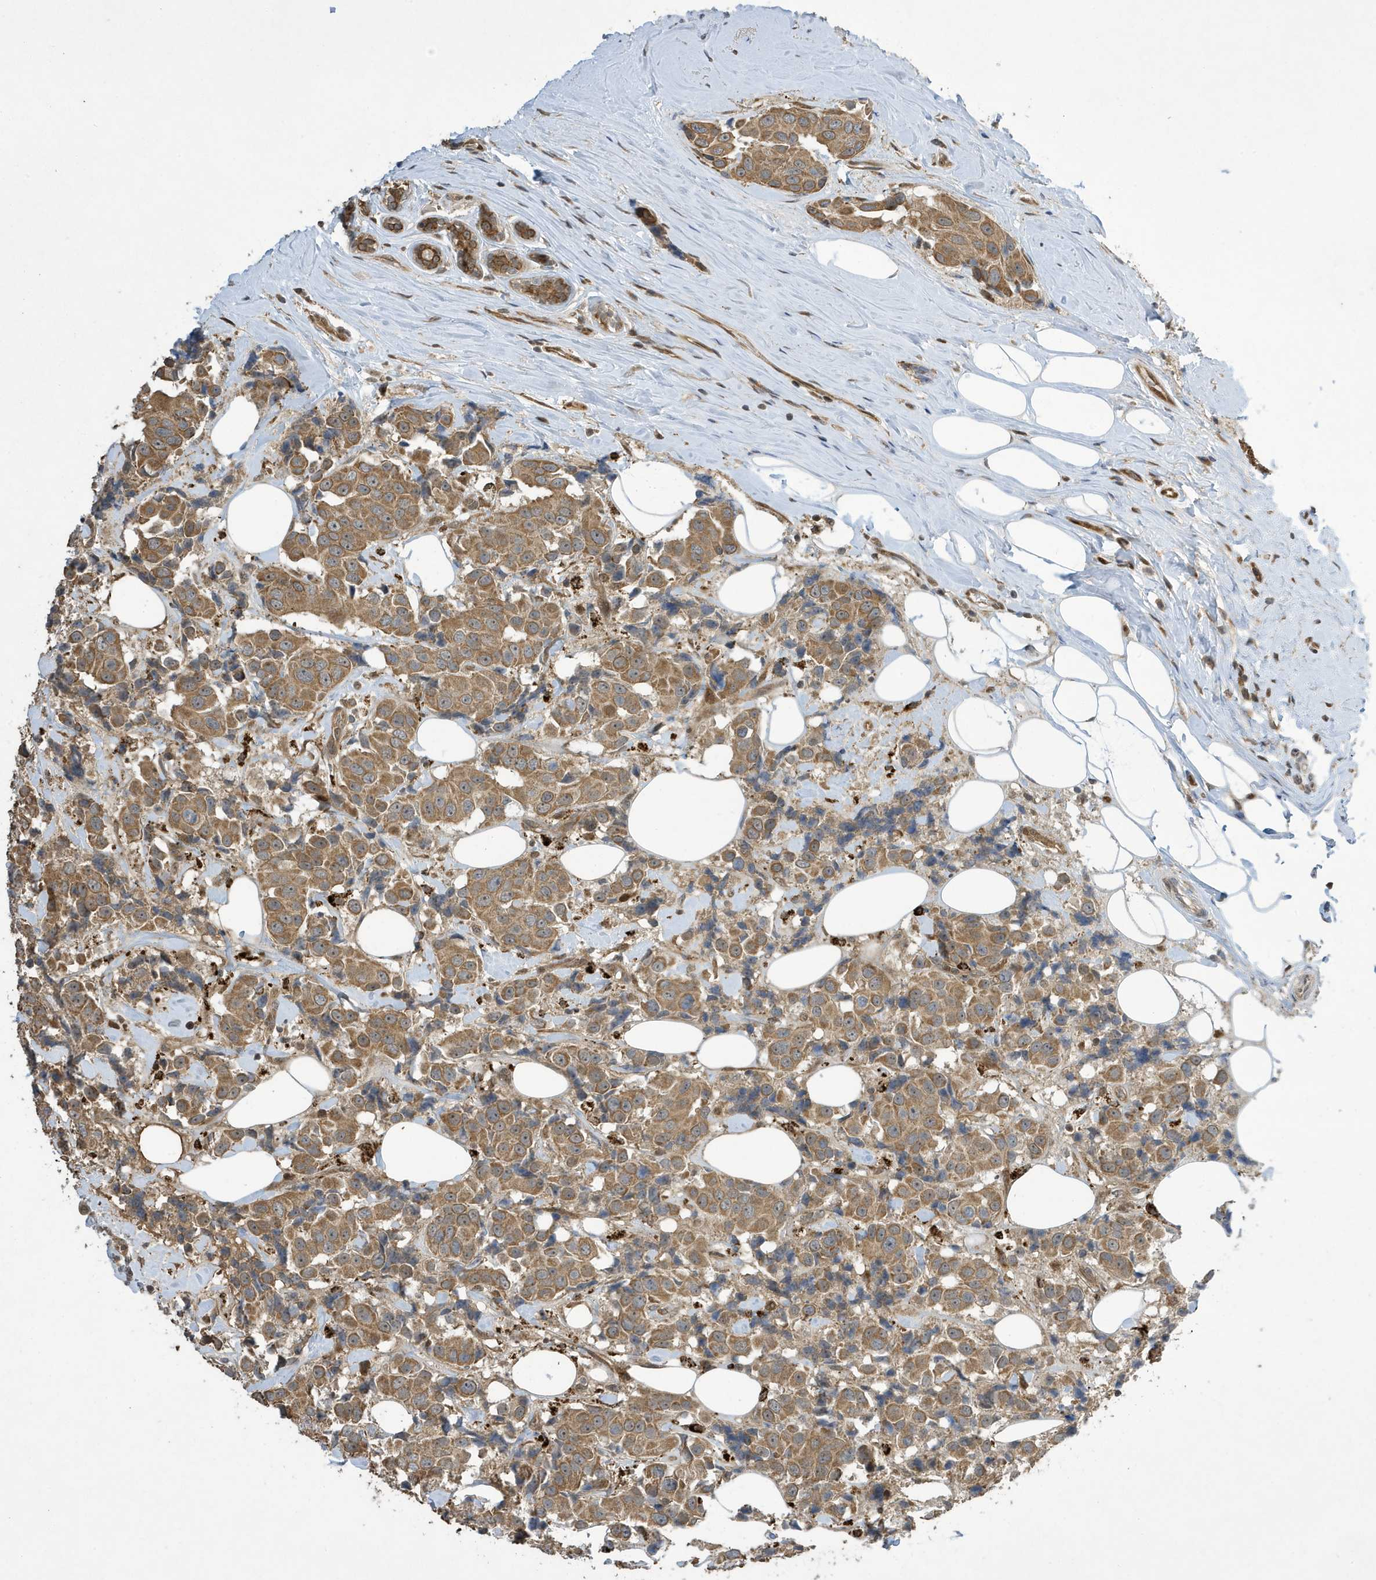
{"staining": {"intensity": "moderate", "quantity": ">75%", "location": "cytoplasmic/membranous"}, "tissue": "breast cancer", "cell_type": "Tumor cells", "image_type": "cancer", "snomed": [{"axis": "morphology", "description": "Normal tissue, NOS"}, {"axis": "morphology", "description": "Duct carcinoma"}, {"axis": "topography", "description": "Breast"}], "caption": "Human infiltrating ductal carcinoma (breast) stained for a protein (brown) reveals moderate cytoplasmic/membranous positive positivity in about >75% of tumor cells.", "gene": "NCOA7", "patient": {"sex": "female", "age": 39}}